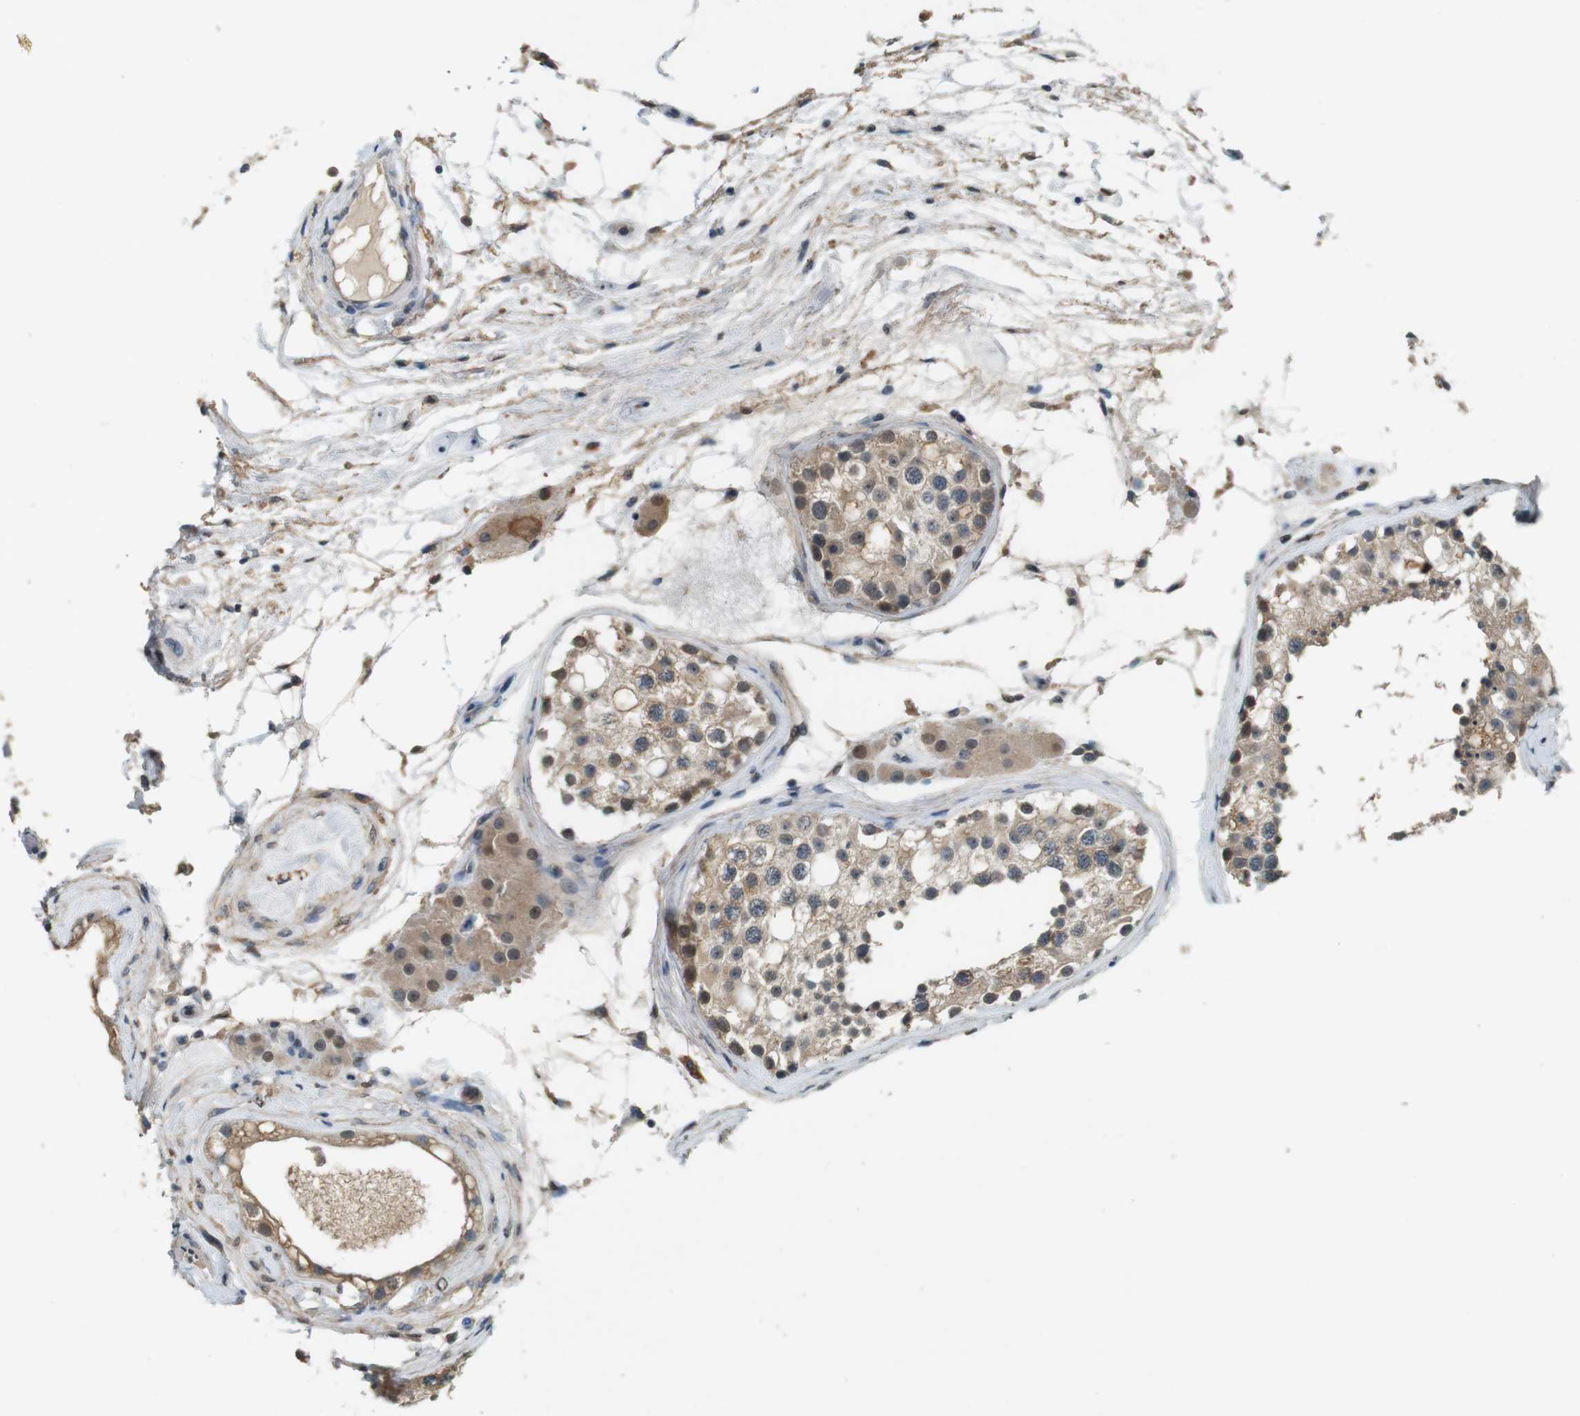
{"staining": {"intensity": "weak", "quantity": ">75%", "location": "cytoplasmic/membranous"}, "tissue": "testis", "cell_type": "Cells in seminiferous ducts", "image_type": "normal", "snomed": [{"axis": "morphology", "description": "Normal tissue, NOS"}, {"axis": "topography", "description": "Testis"}], "caption": "Immunohistochemistry (IHC) (DAB) staining of benign human testis demonstrates weak cytoplasmic/membranous protein staining in approximately >75% of cells in seminiferous ducts.", "gene": "CDK14", "patient": {"sex": "male", "age": 68}}